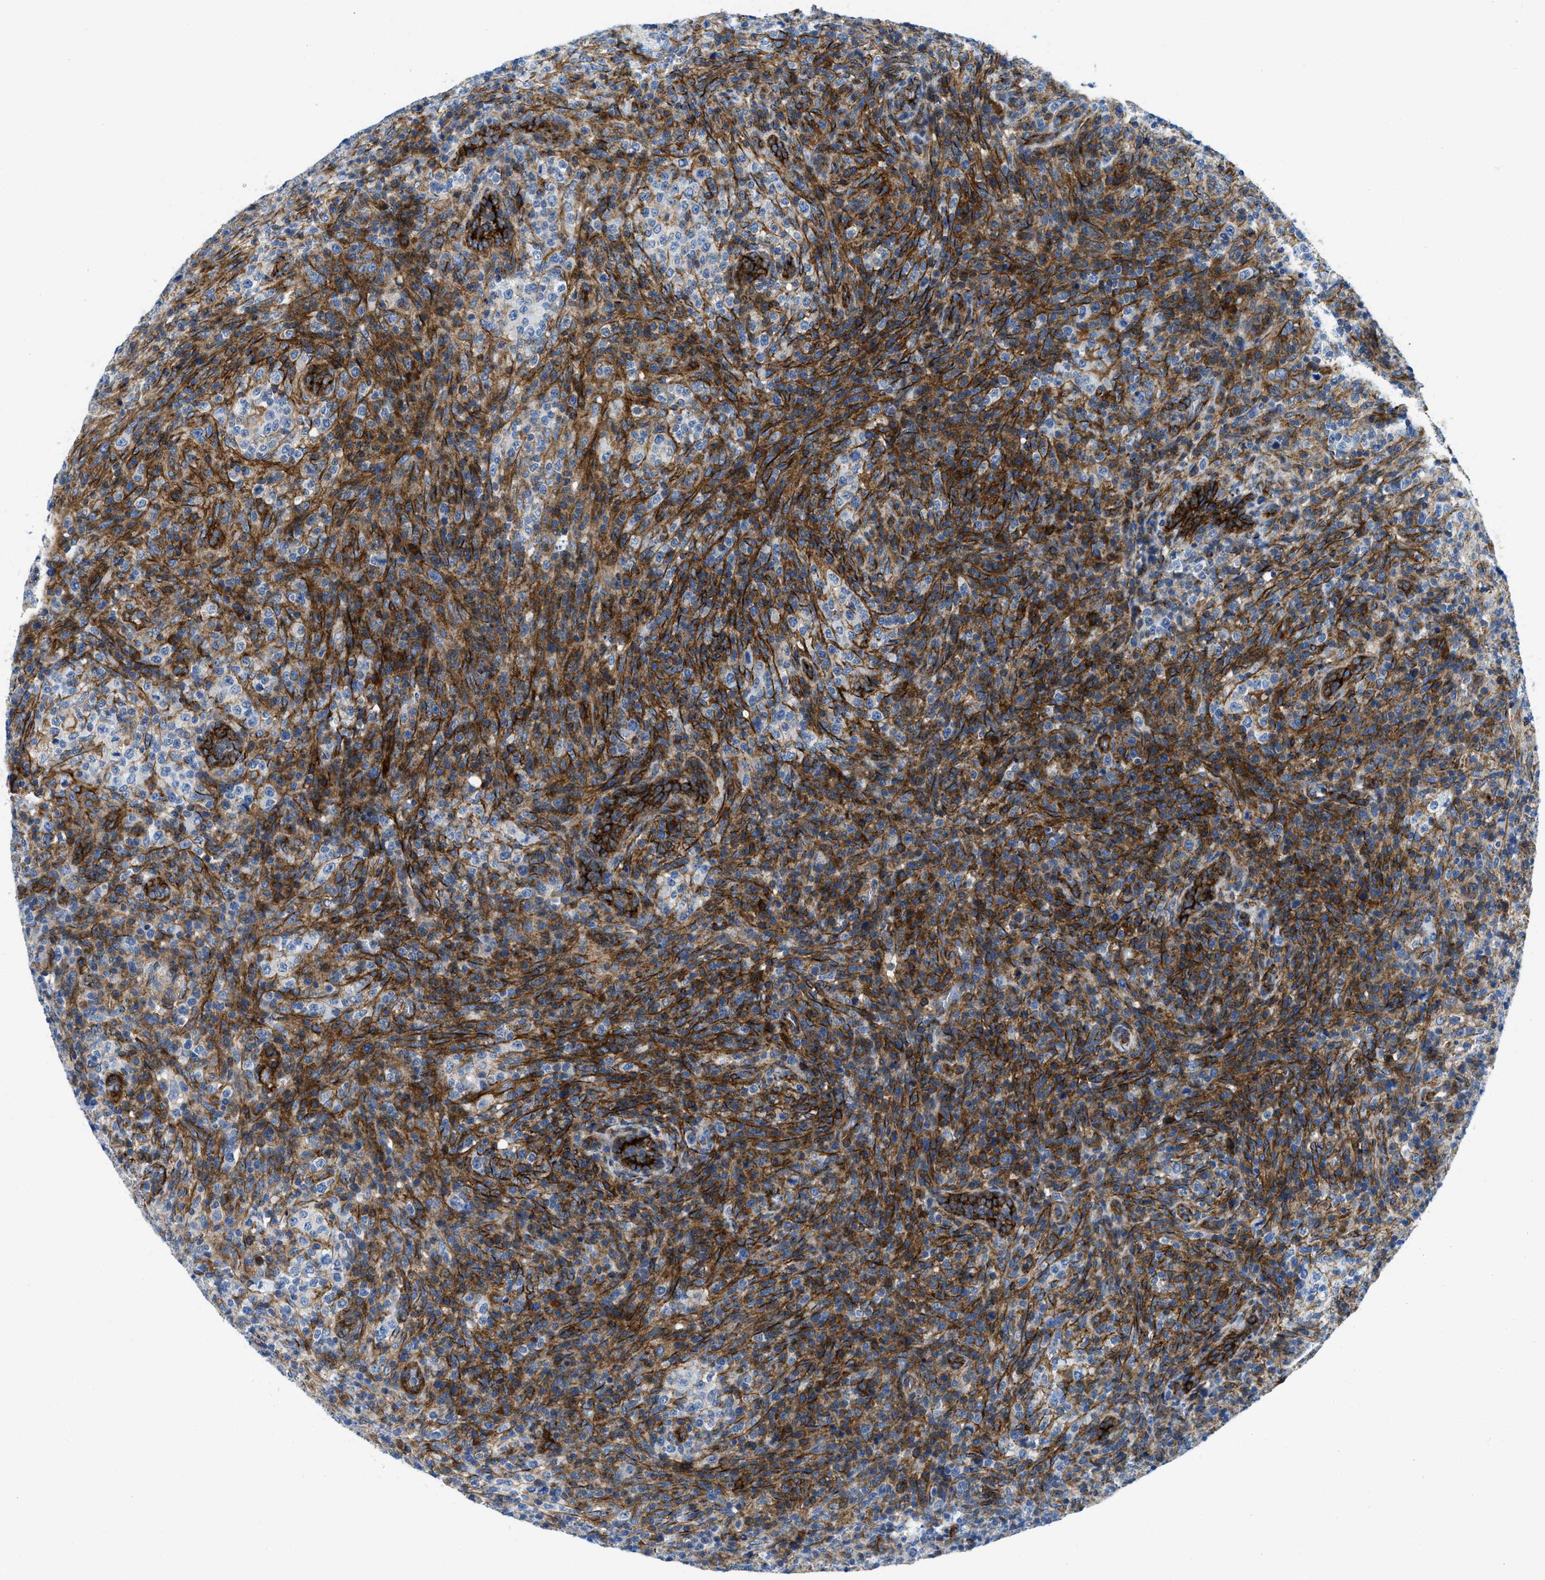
{"staining": {"intensity": "moderate", "quantity": "25%-75%", "location": "cytoplasmic/membranous"}, "tissue": "lymphoma", "cell_type": "Tumor cells", "image_type": "cancer", "snomed": [{"axis": "morphology", "description": "Malignant lymphoma, non-Hodgkin's type, High grade"}, {"axis": "topography", "description": "Lymph node"}], "caption": "Immunohistochemical staining of human lymphoma exhibits medium levels of moderate cytoplasmic/membranous positivity in about 25%-75% of tumor cells.", "gene": "CUTA", "patient": {"sex": "female", "age": 76}}